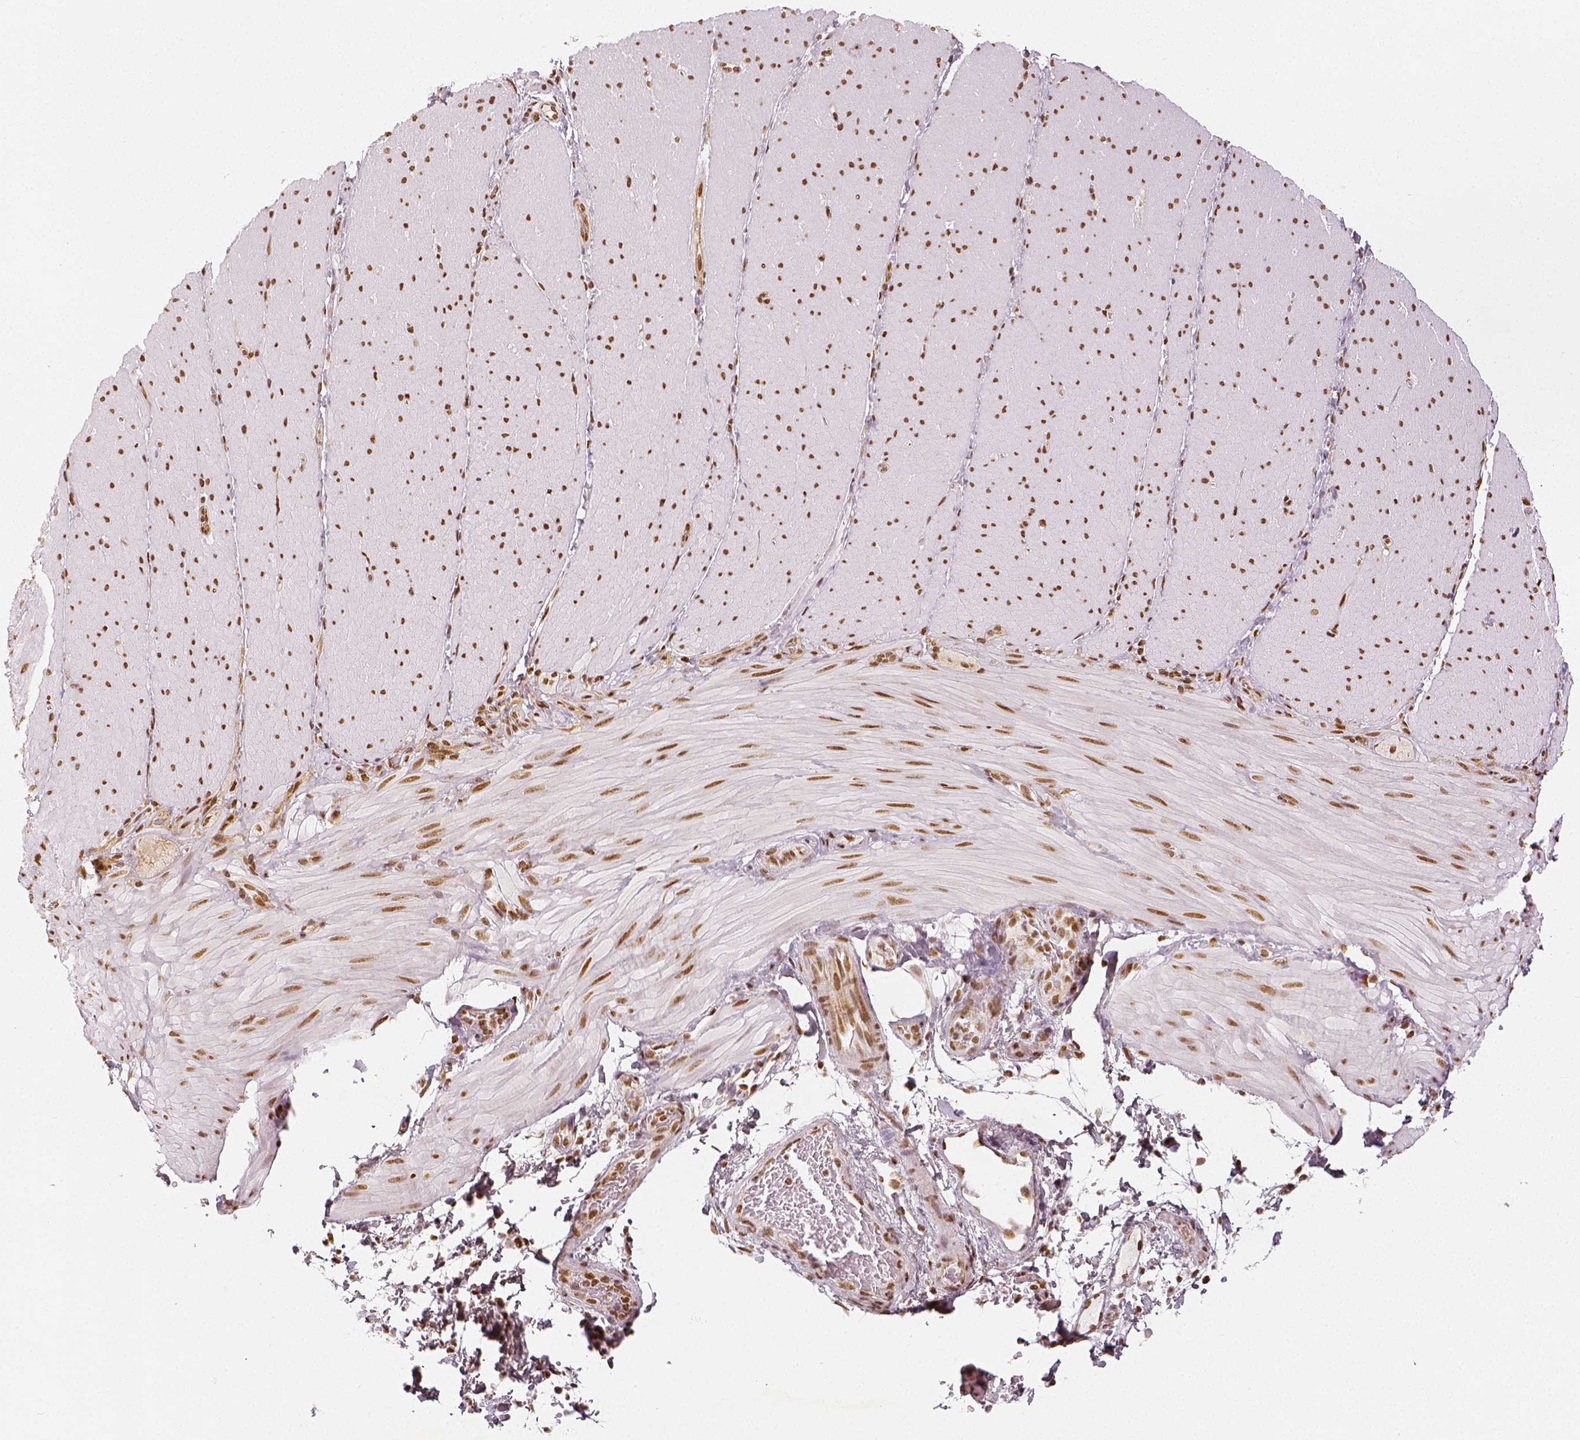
{"staining": {"intensity": "moderate", "quantity": ">75%", "location": "nuclear"}, "tissue": "smooth muscle", "cell_type": "Smooth muscle cells", "image_type": "normal", "snomed": [{"axis": "morphology", "description": "Normal tissue, NOS"}, {"axis": "topography", "description": "Smooth muscle"}, {"axis": "topography", "description": "Colon"}], "caption": "A high-resolution photomicrograph shows IHC staining of benign smooth muscle, which exhibits moderate nuclear staining in approximately >75% of smooth muscle cells.", "gene": "KDM5B", "patient": {"sex": "male", "age": 73}}